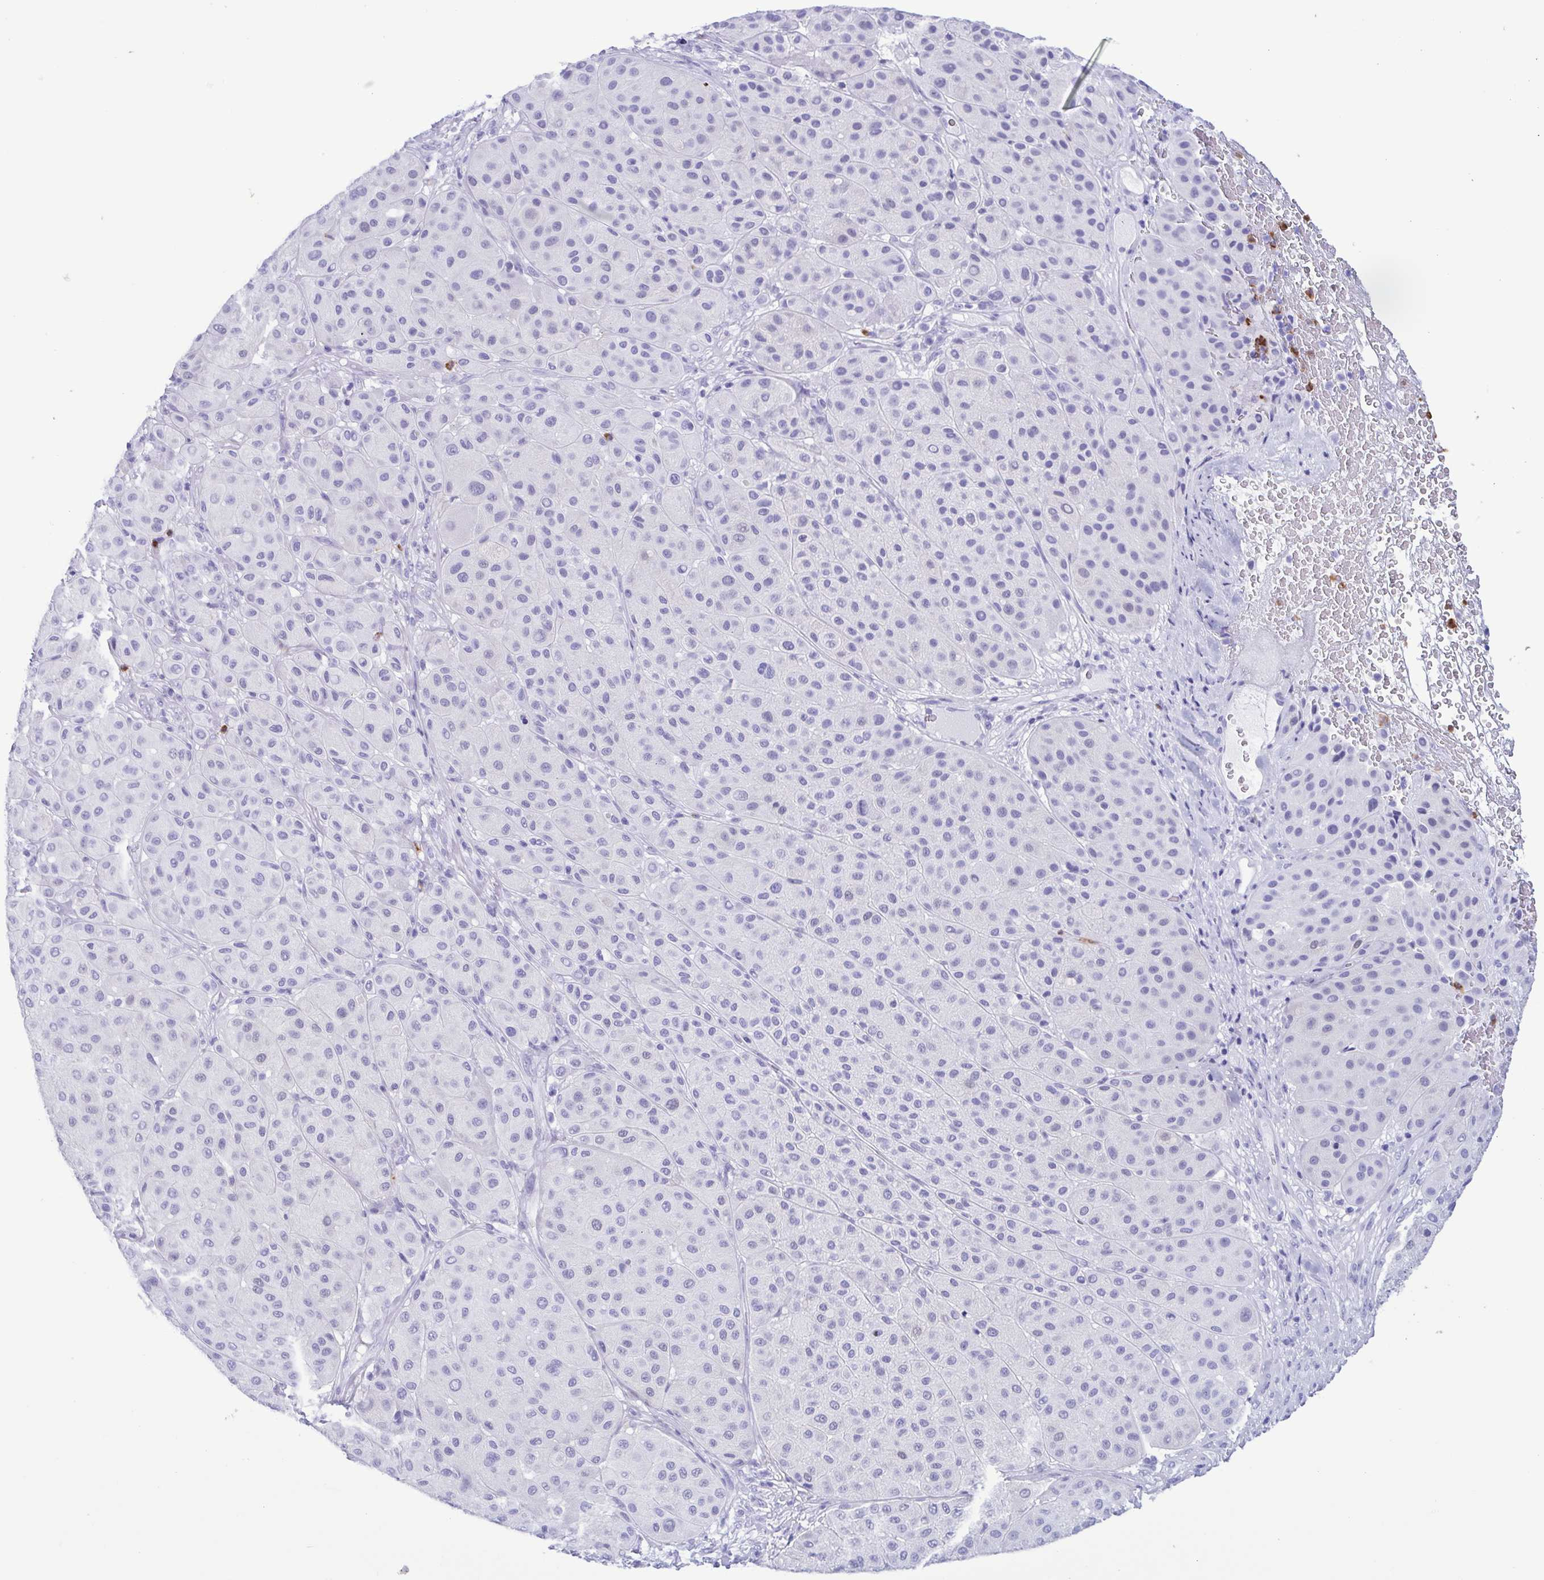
{"staining": {"intensity": "negative", "quantity": "none", "location": "none"}, "tissue": "melanoma", "cell_type": "Tumor cells", "image_type": "cancer", "snomed": [{"axis": "morphology", "description": "Malignant melanoma, Metastatic site"}, {"axis": "topography", "description": "Smooth muscle"}], "caption": "There is no significant positivity in tumor cells of melanoma.", "gene": "LTF", "patient": {"sex": "male", "age": 41}}